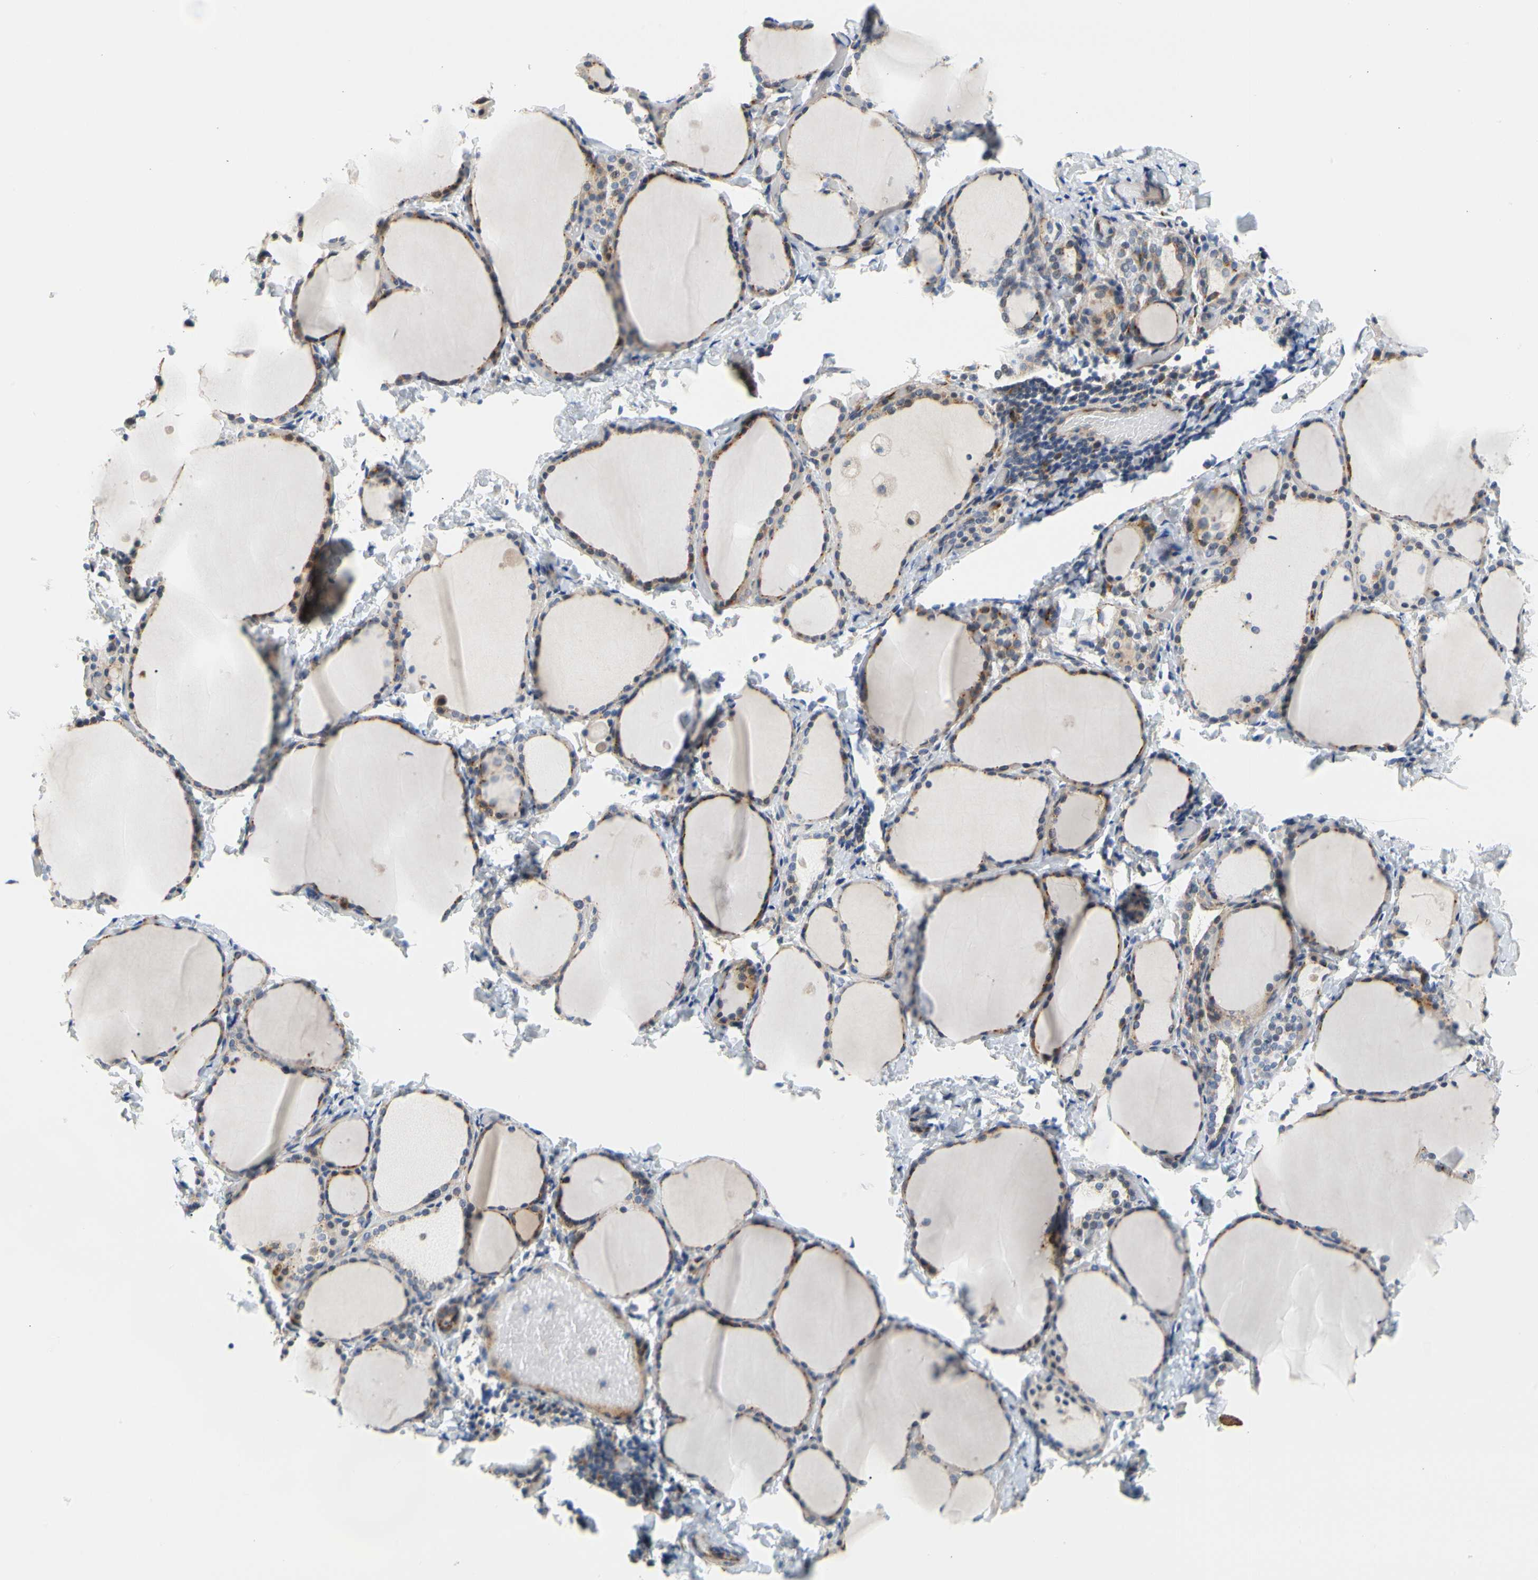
{"staining": {"intensity": "strong", "quantity": ">75%", "location": "cytoplasmic/membranous"}, "tissue": "thyroid gland", "cell_type": "Glandular cells", "image_type": "normal", "snomed": [{"axis": "morphology", "description": "Normal tissue, NOS"}, {"axis": "morphology", "description": "Papillary adenocarcinoma, NOS"}, {"axis": "topography", "description": "Thyroid gland"}], "caption": "The immunohistochemical stain highlights strong cytoplasmic/membranous positivity in glandular cells of normal thyroid gland.", "gene": "ZNF236", "patient": {"sex": "female", "age": 30}}